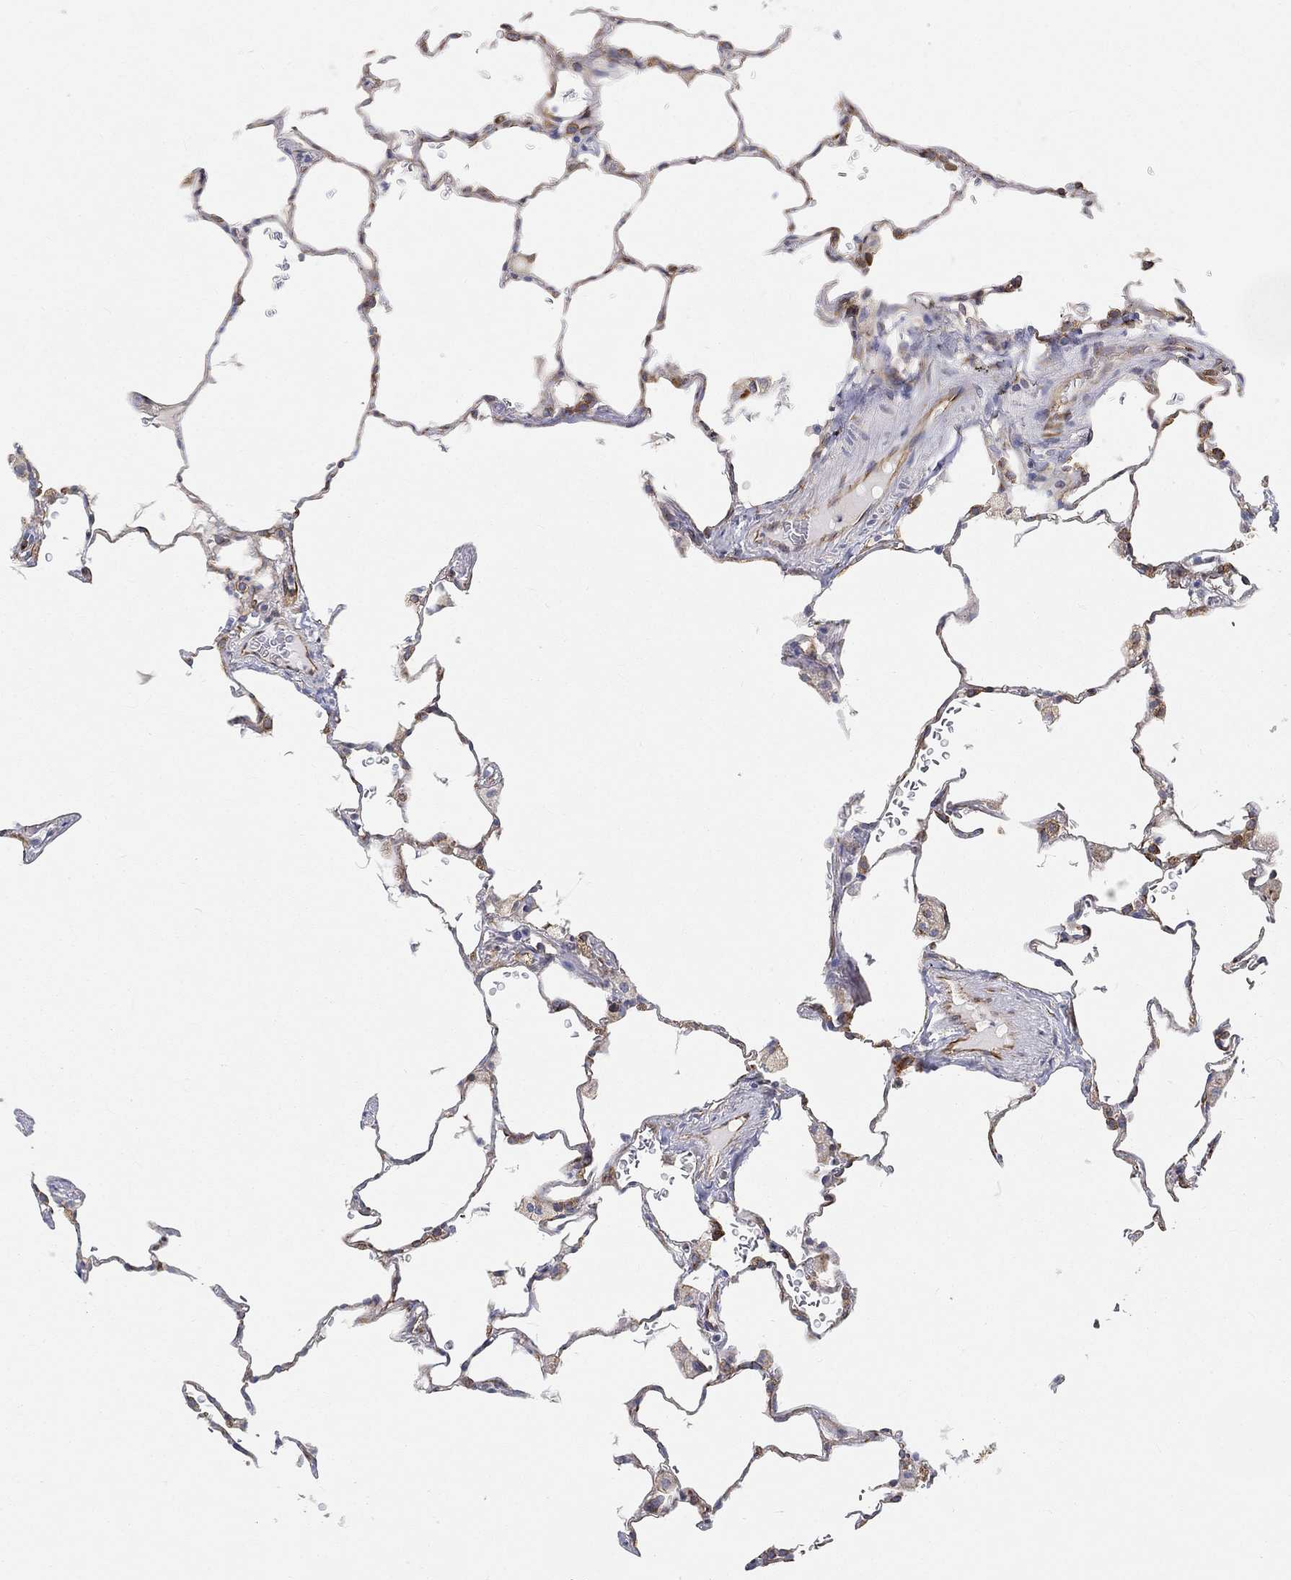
{"staining": {"intensity": "moderate", "quantity": "<25%", "location": "cytoplasmic/membranous"}, "tissue": "lung", "cell_type": "Alveolar cells", "image_type": "normal", "snomed": [{"axis": "morphology", "description": "Normal tissue, NOS"}, {"axis": "morphology", "description": "Adenocarcinoma, metastatic, NOS"}, {"axis": "topography", "description": "Lung"}], "caption": "IHC image of benign human lung stained for a protein (brown), which displays low levels of moderate cytoplasmic/membranous expression in approximately <25% of alveolar cells.", "gene": "TMEM25", "patient": {"sex": "male", "age": 45}}